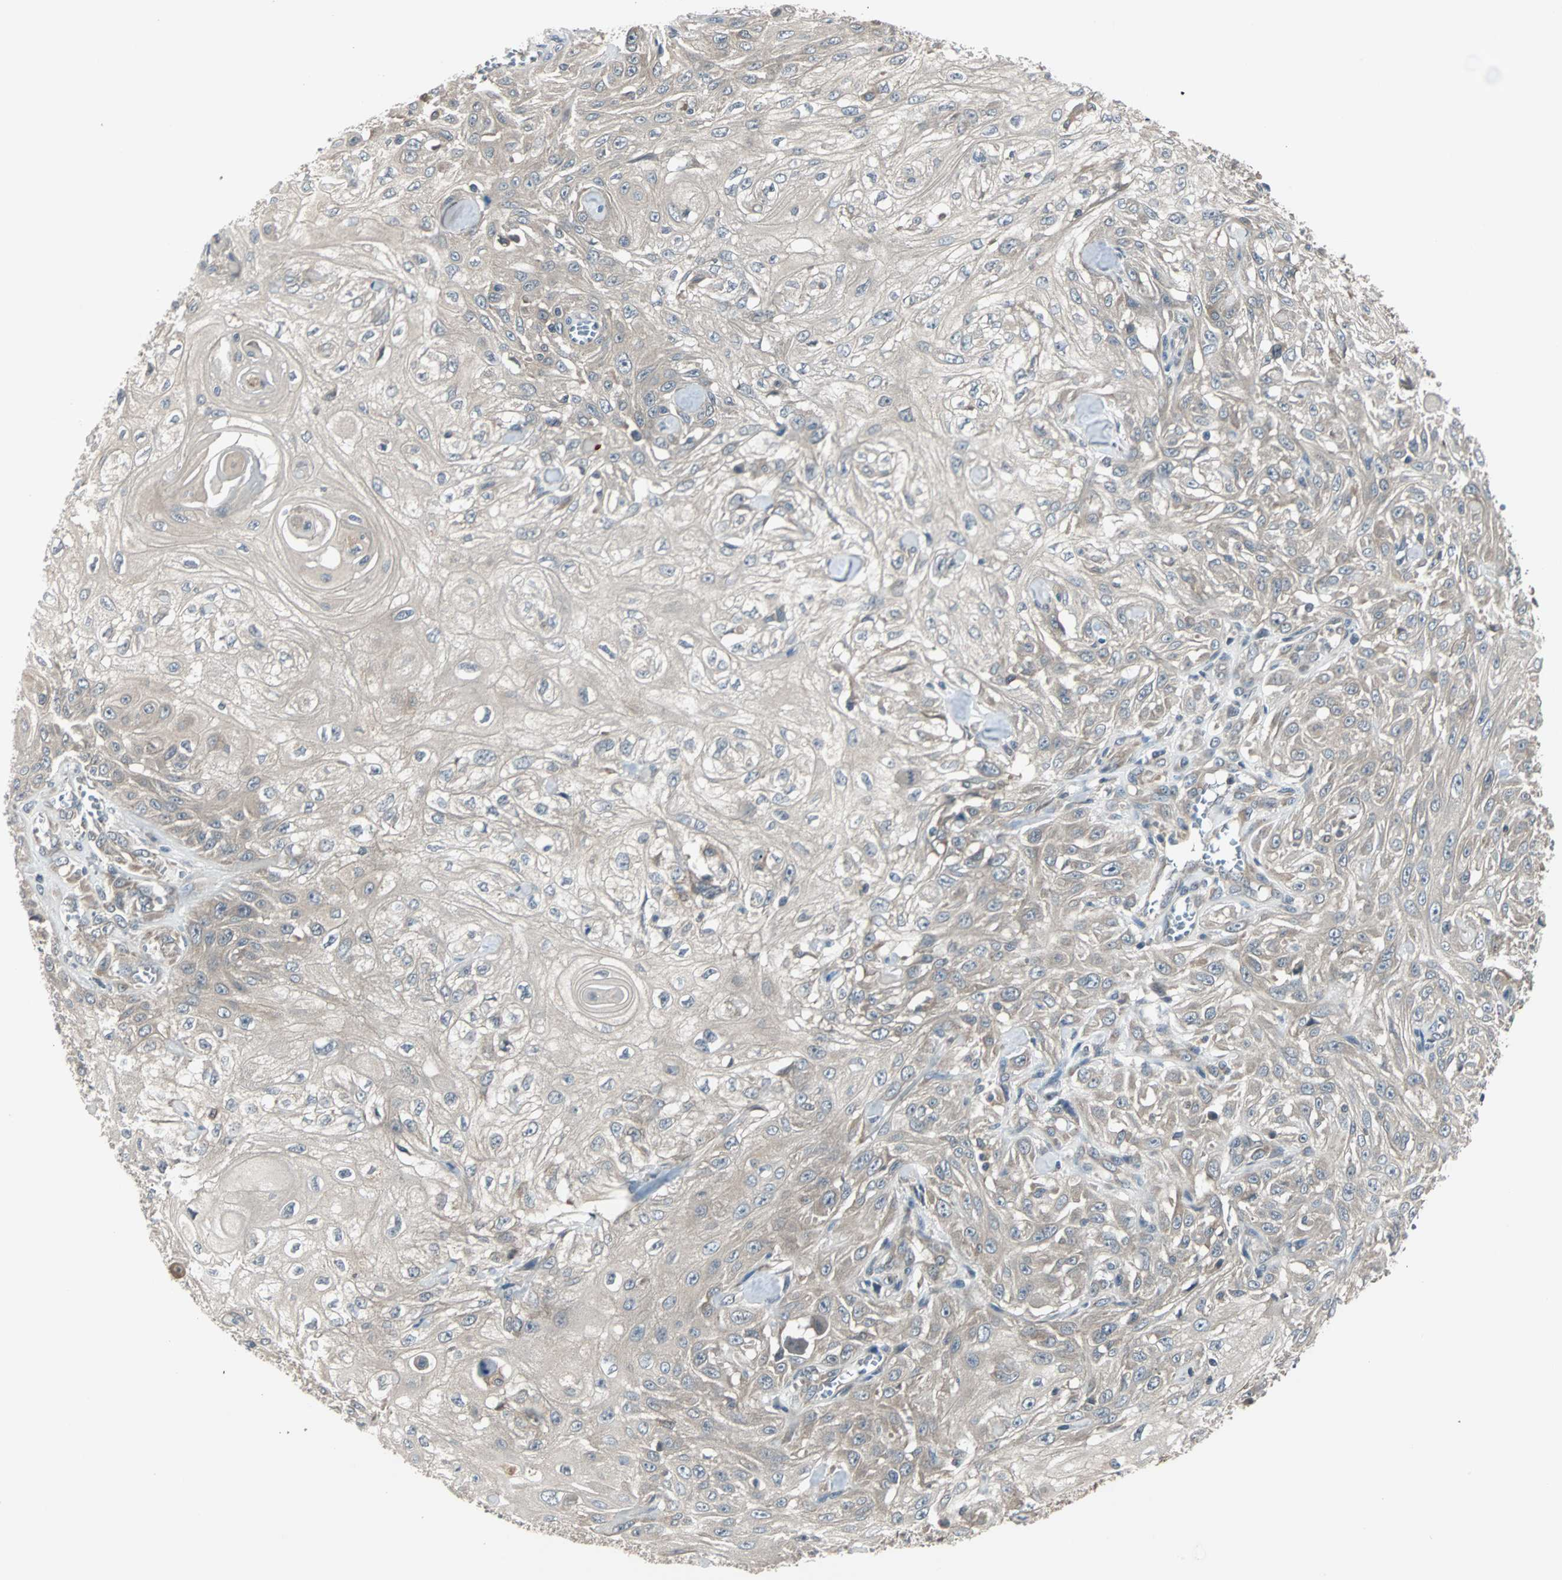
{"staining": {"intensity": "moderate", "quantity": ">75%", "location": "cytoplasmic/membranous"}, "tissue": "skin cancer", "cell_type": "Tumor cells", "image_type": "cancer", "snomed": [{"axis": "morphology", "description": "Squamous cell carcinoma, NOS"}, {"axis": "morphology", "description": "Squamous cell carcinoma, metastatic, NOS"}, {"axis": "topography", "description": "Skin"}, {"axis": "topography", "description": "Lymph node"}], "caption": "Skin cancer (metastatic squamous cell carcinoma) was stained to show a protein in brown. There is medium levels of moderate cytoplasmic/membranous expression in approximately >75% of tumor cells.", "gene": "ARF1", "patient": {"sex": "male", "age": 75}}